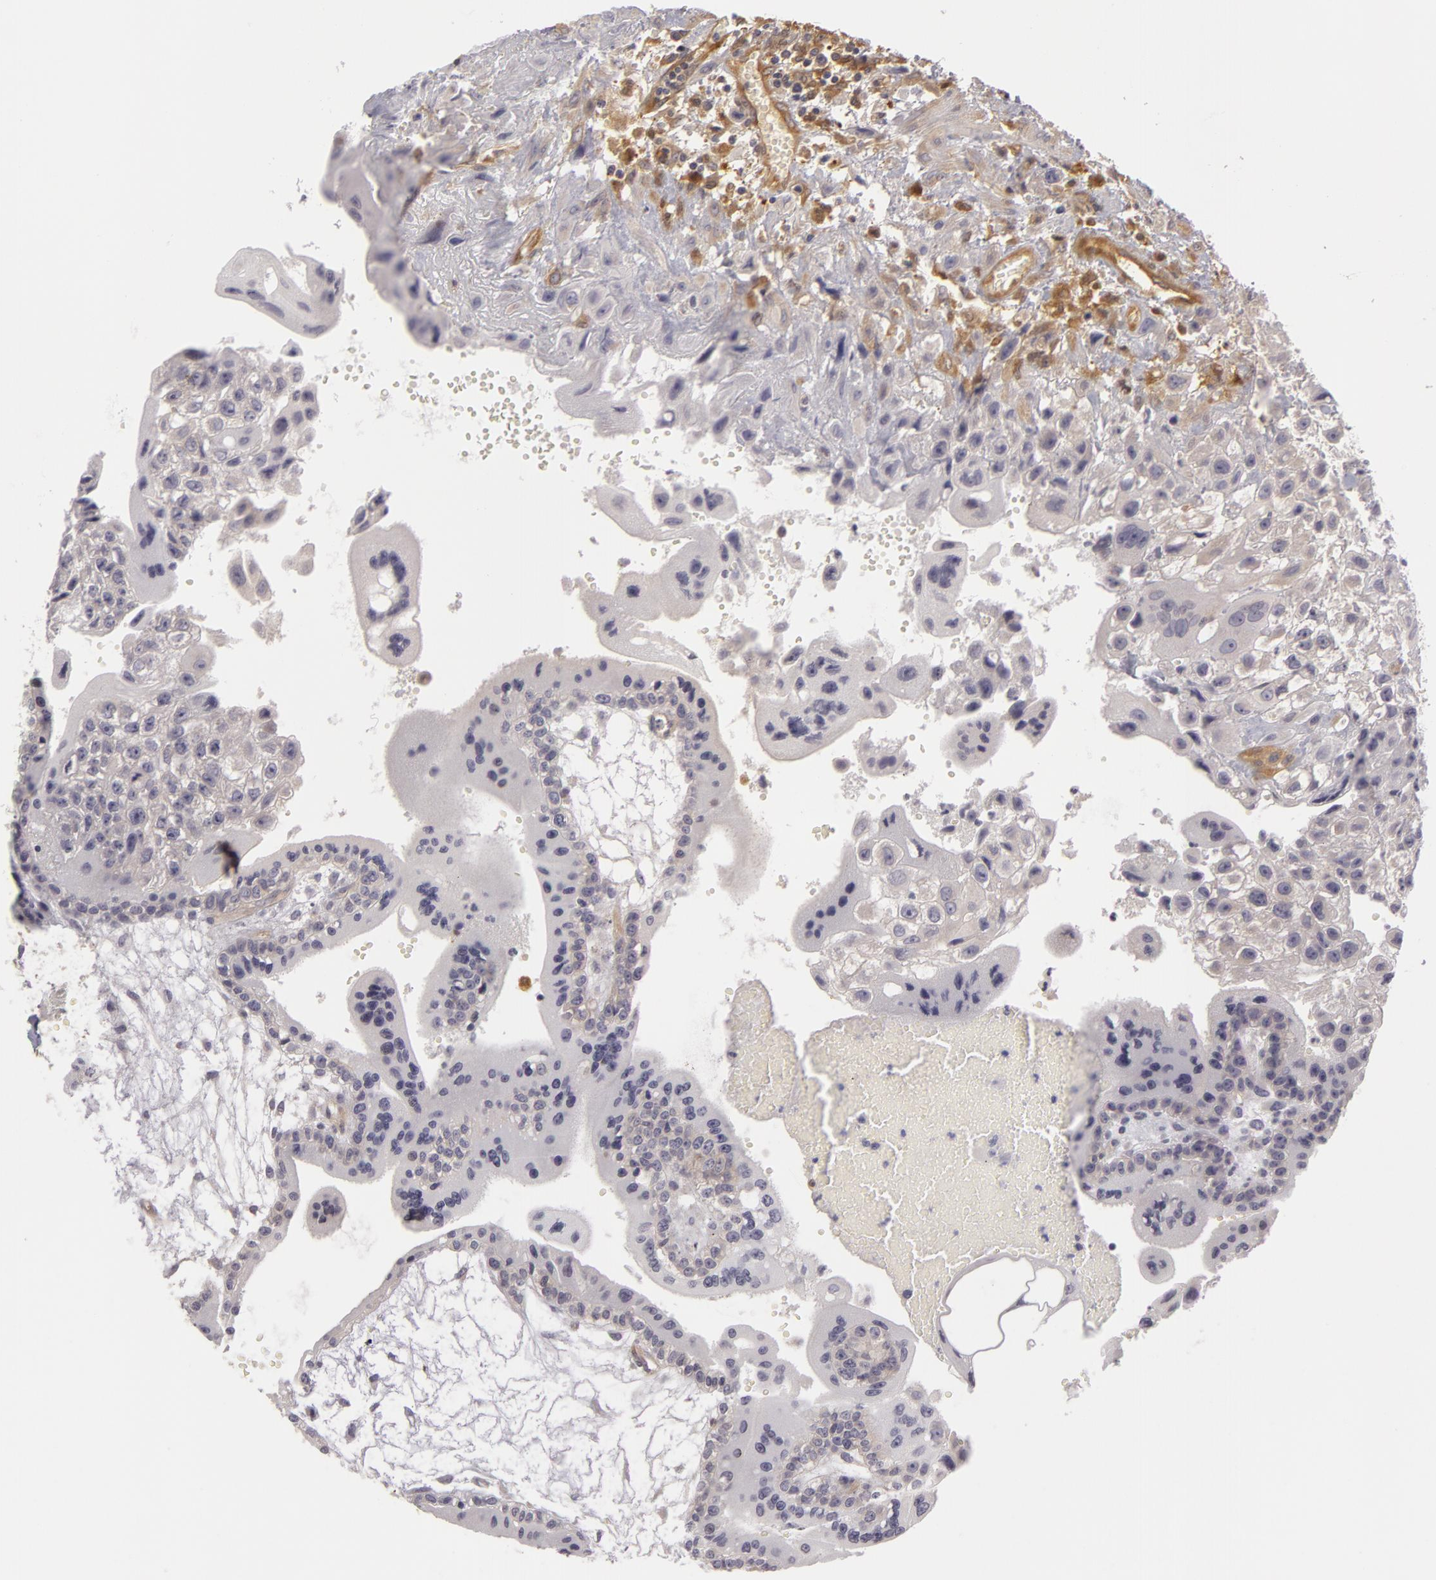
{"staining": {"intensity": "negative", "quantity": "none", "location": "none"}, "tissue": "placenta", "cell_type": "Decidual cells", "image_type": "normal", "snomed": [{"axis": "morphology", "description": "Normal tissue, NOS"}, {"axis": "topography", "description": "Placenta"}], "caption": "Immunohistochemical staining of unremarkable human placenta shows no significant staining in decidual cells. (Brightfield microscopy of DAB (3,3'-diaminobenzidine) immunohistochemistry at high magnification).", "gene": "ZNF229", "patient": {"sex": "female", "age": 34}}